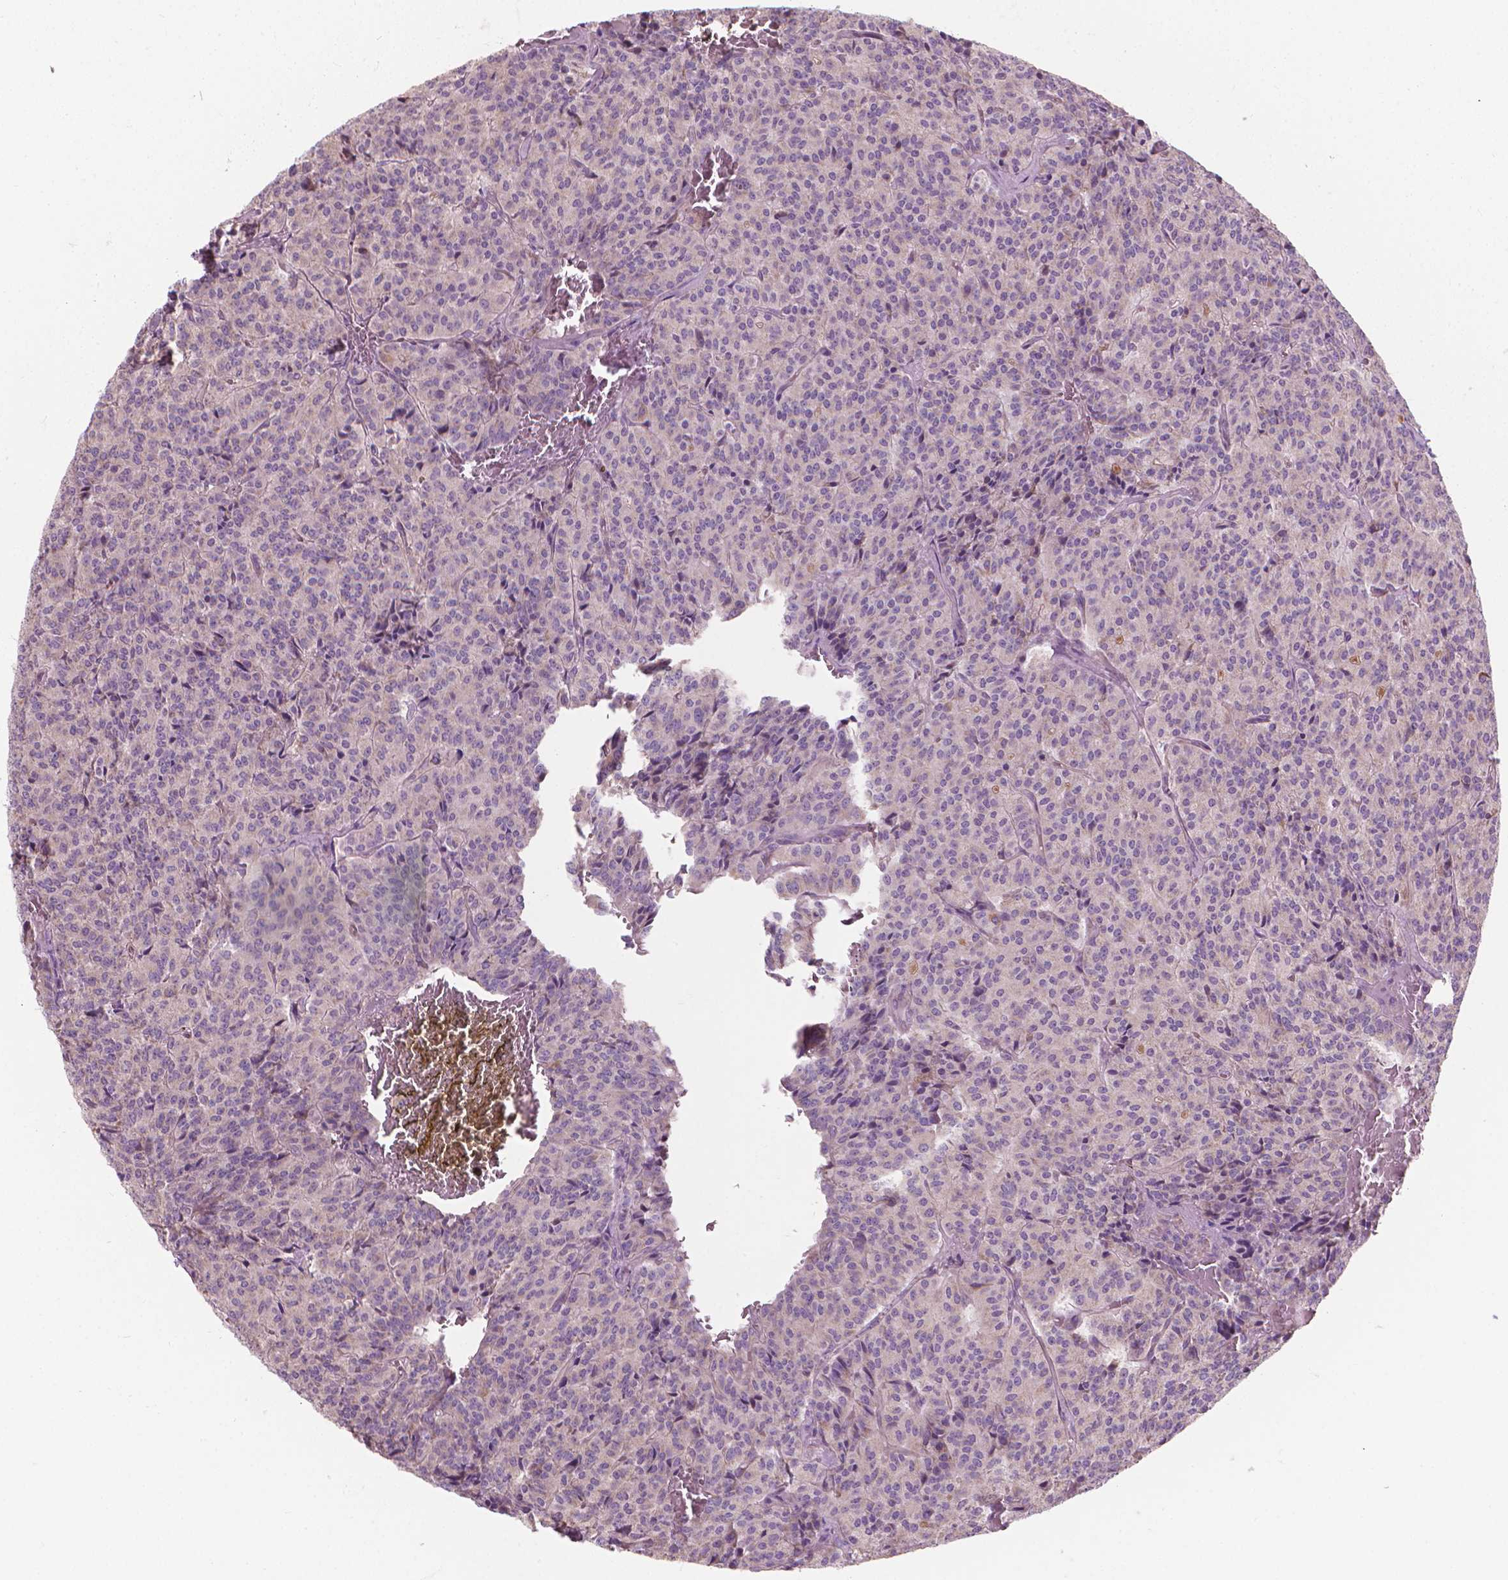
{"staining": {"intensity": "negative", "quantity": "none", "location": "none"}, "tissue": "carcinoid", "cell_type": "Tumor cells", "image_type": "cancer", "snomed": [{"axis": "morphology", "description": "Carcinoid, malignant, NOS"}, {"axis": "topography", "description": "Lung"}], "caption": "A micrograph of human carcinoid is negative for staining in tumor cells. (DAB IHC visualized using brightfield microscopy, high magnification).", "gene": "RIIAD1", "patient": {"sex": "male", "age": 70}}